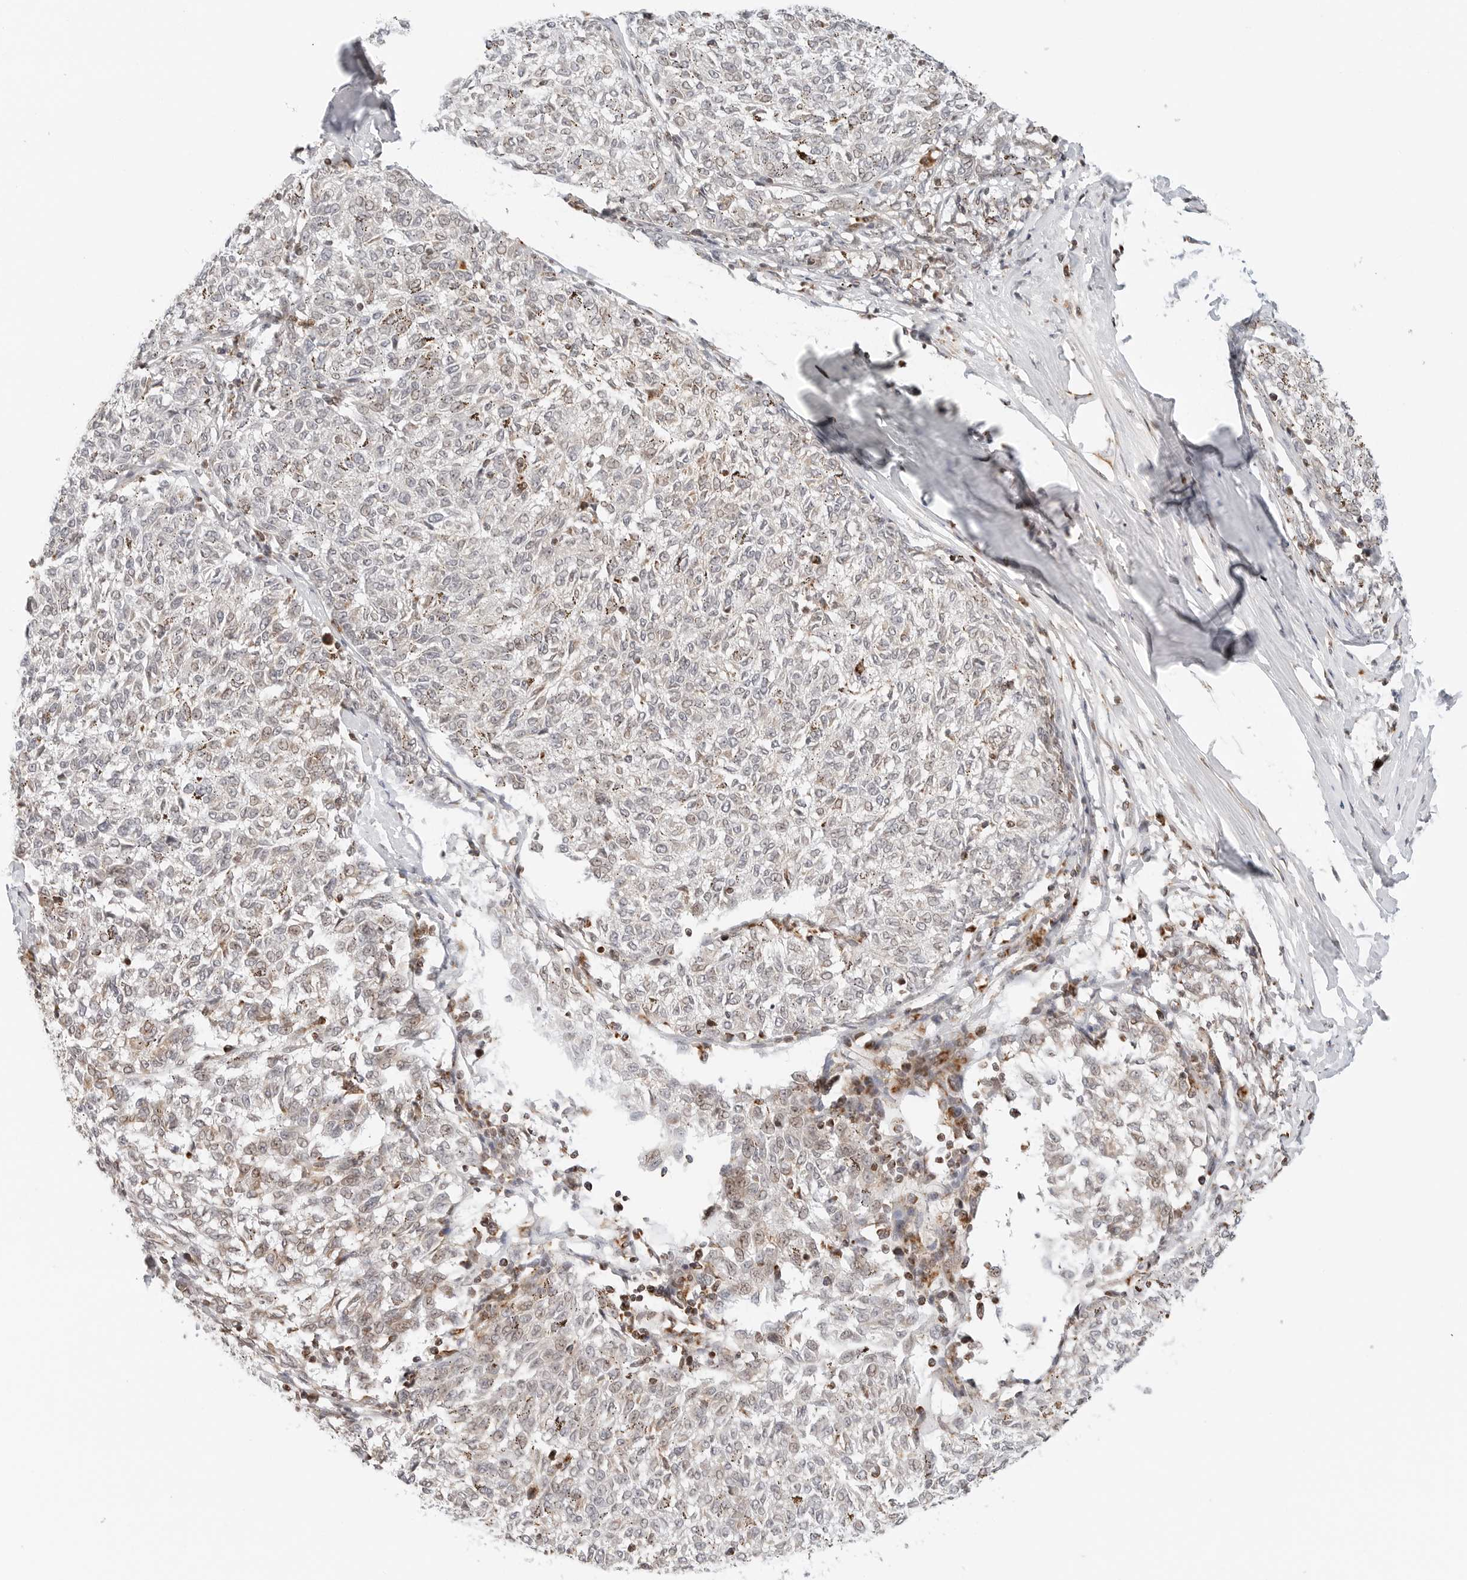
{"staining": {"intensity": "weak", "quantity": "<25%", "location": "cytoplasmic/membranous"}, "tissue": "melanoma", "cell_type": "Tumor cells", "image_type": "cancer", "snomed": [{"axis": "morphology", "description": "Malignant melanoma, NOS"}, {"axis": "topography", "description": "Skin"}], "caption": "Immunohistochemistry photomicrograph of neoplastic tissue: human malignant melanoma stained with DAB exhibits no significant protein positivity in tumor cells.", "gene": "DYRK4", "patient": {"sex": "female", "age": 72}}